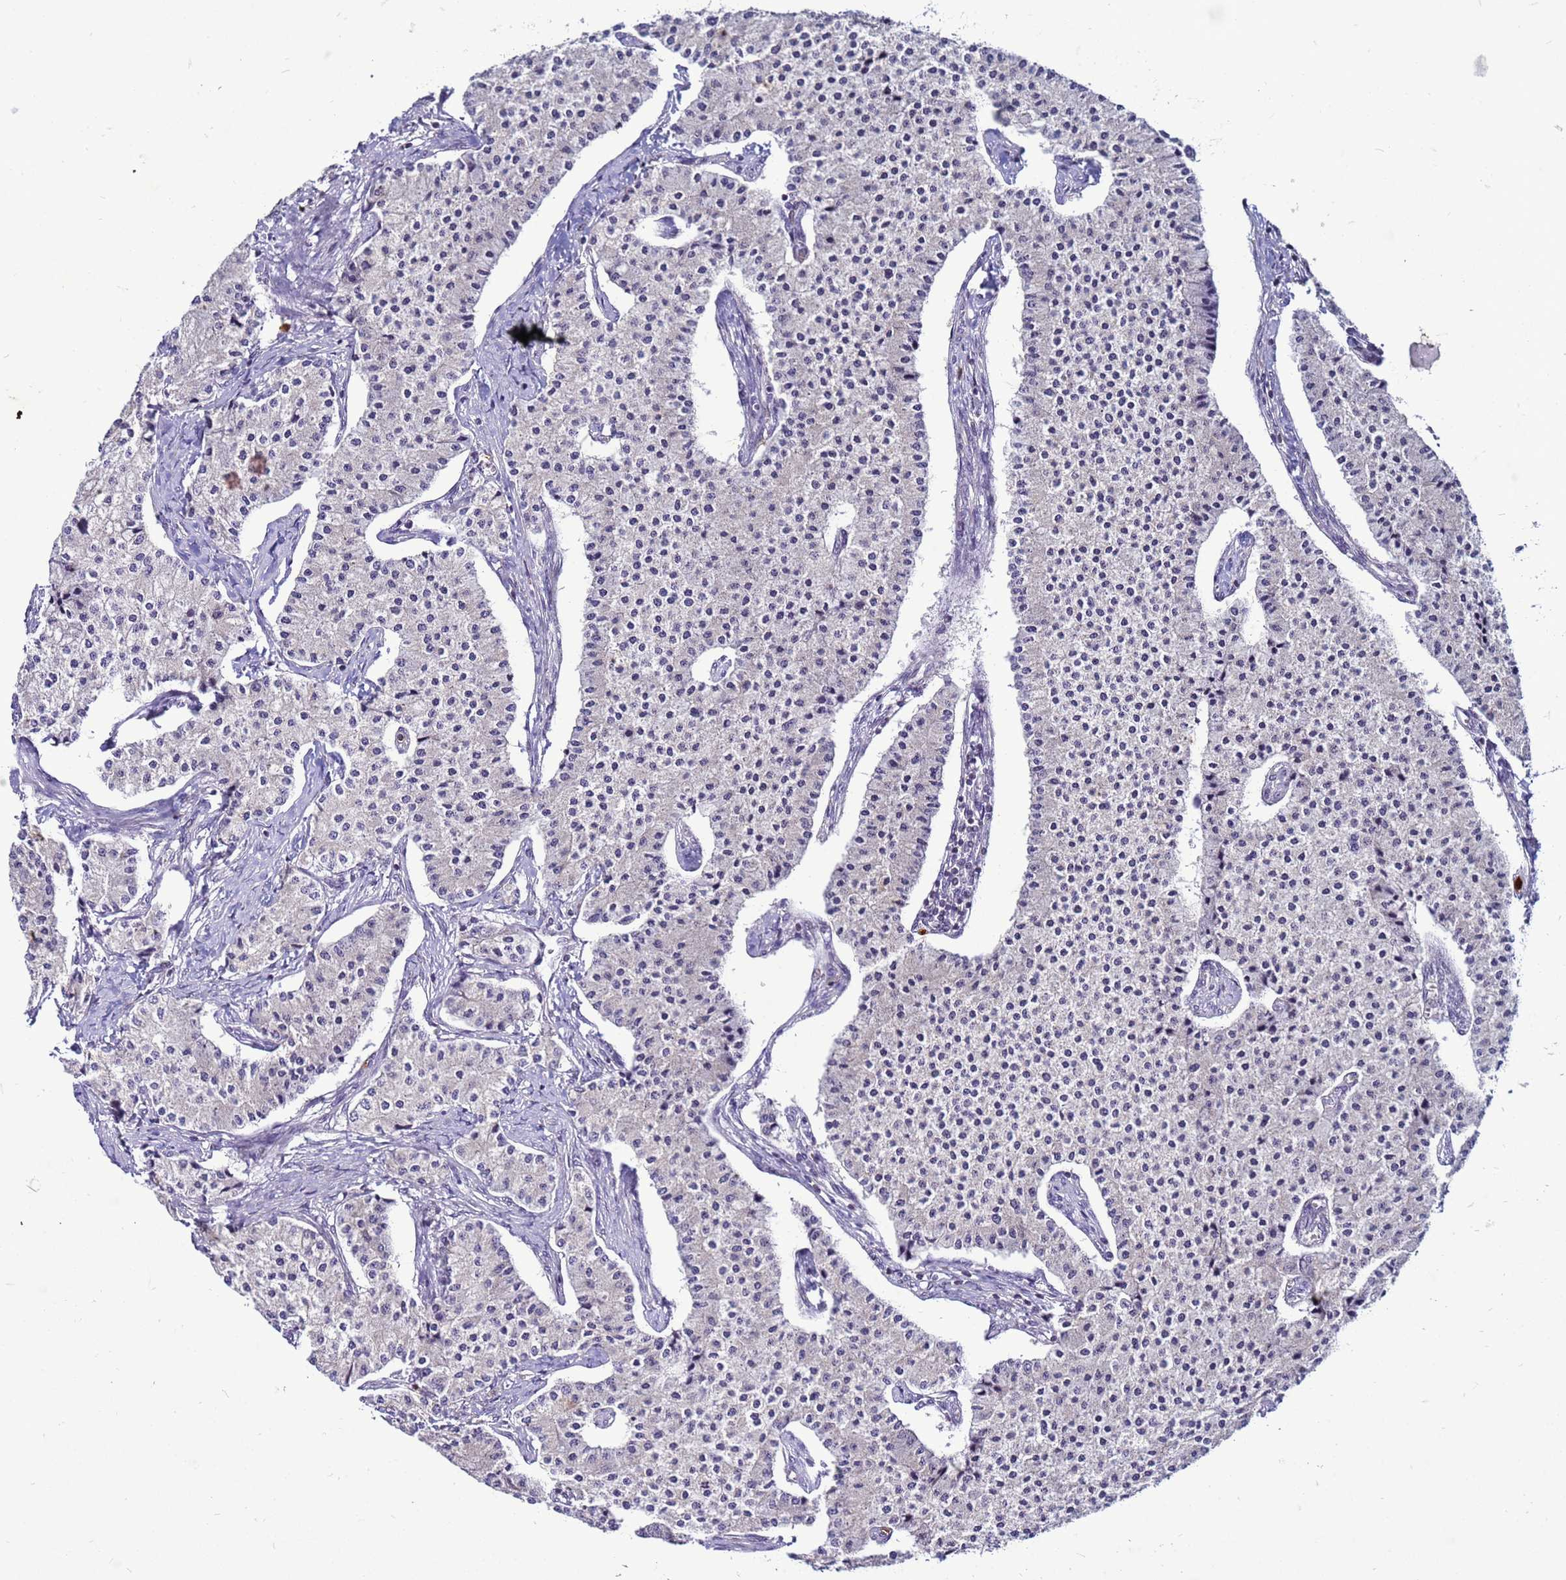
{"staining": {"intensity": "negative", "quantity": "none", "location": "none"}, "tissue": "carcinoid", "cell_type": "Tumor cells", "image_type": "cancer", "snomed": [{"axis": "morphology", "description": "Carcinoid, malignant, NOS"}, {"axis": "topography", "description": "Colon"}], "caption": "This is an IHC histopathology image of carcinoid. There is no expression in tumor cells.", "gene": "VPS4B", "patient": {"sex": "female", "age": 52}}